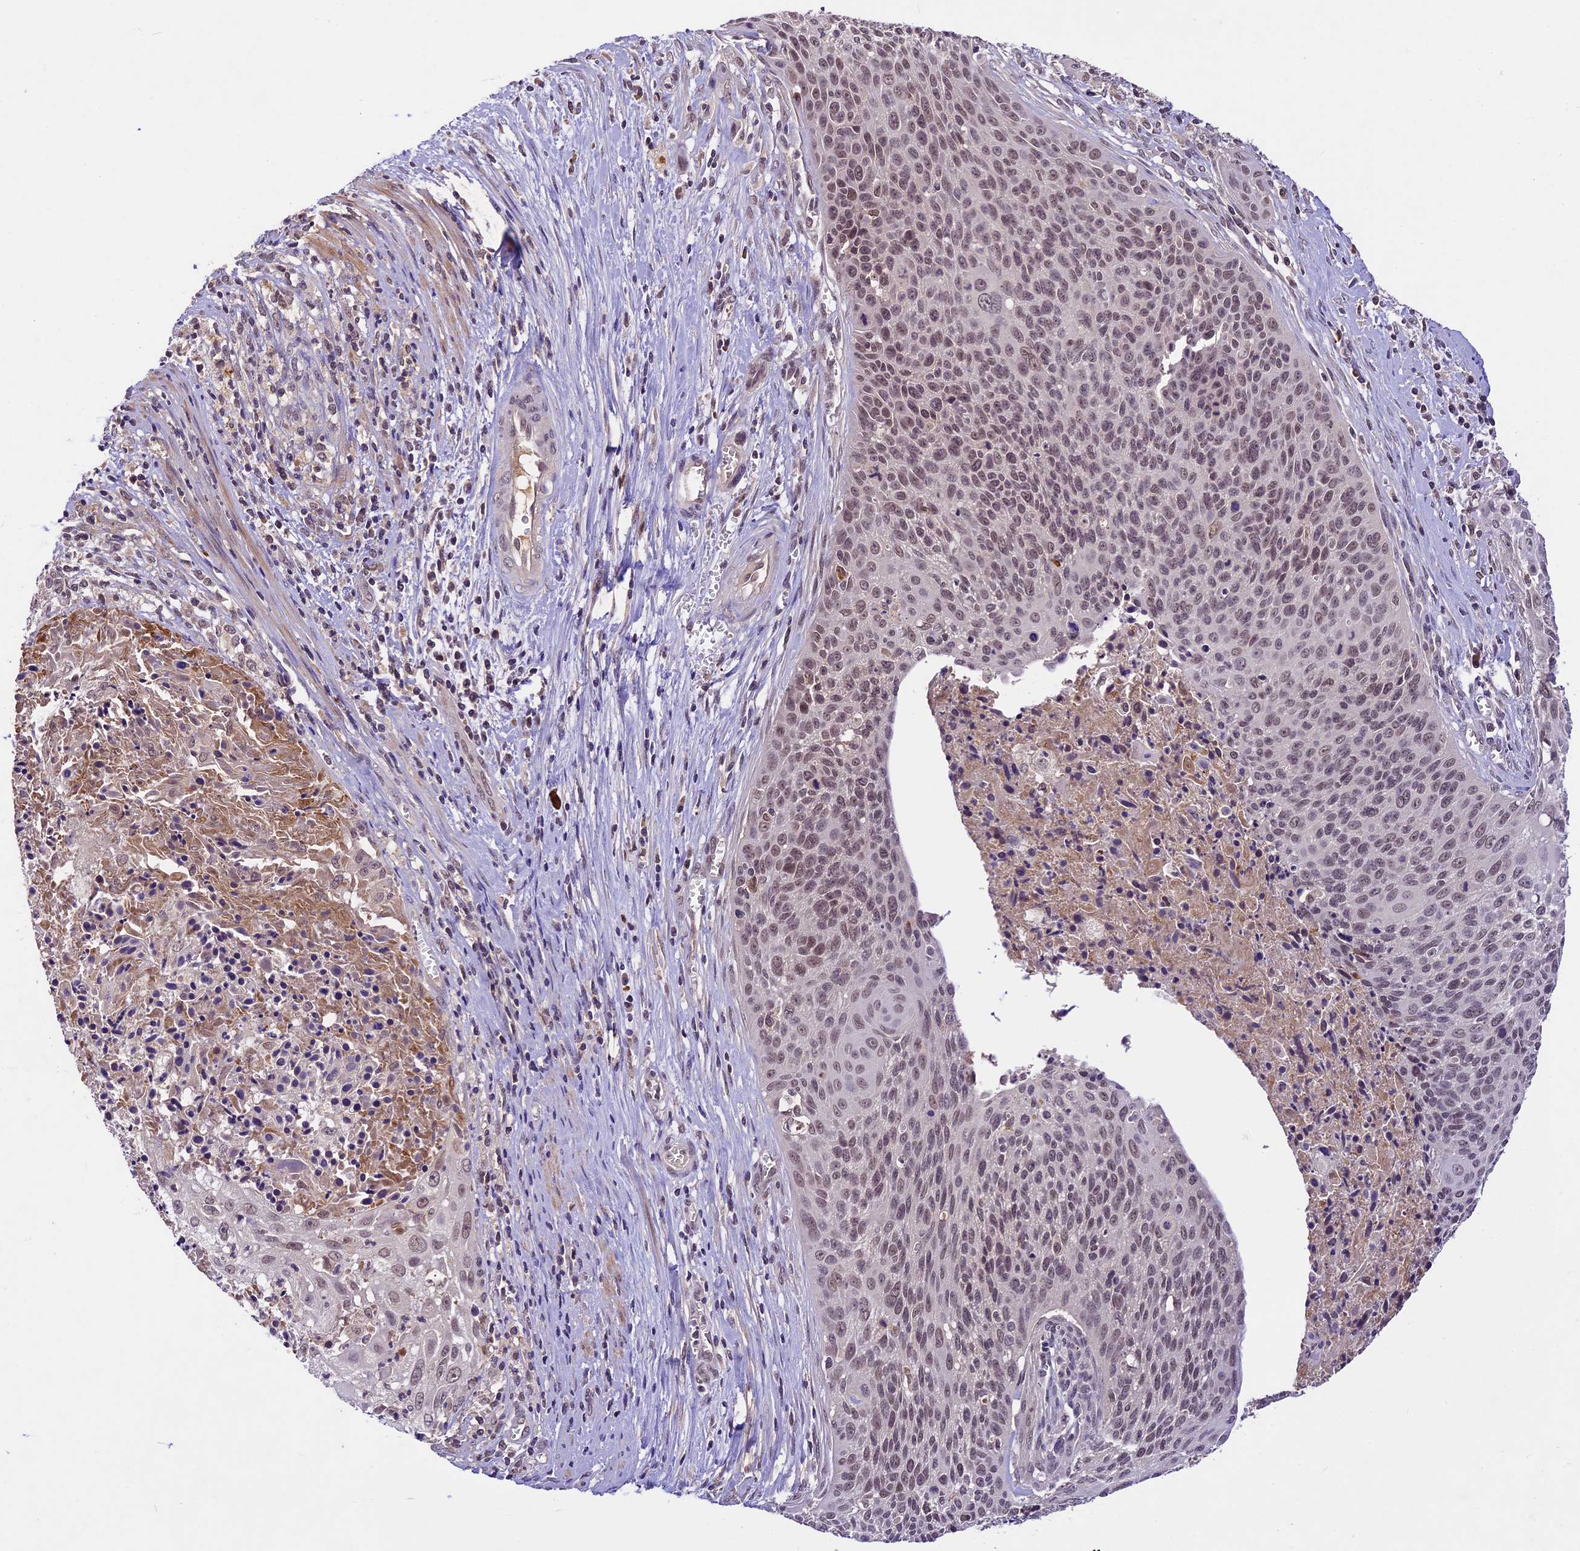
{"staining": {"intensity": "moderate", "quantity": ">75%", "location": "nuclear"}, "tissue": "cervical cancer", "cell_type": "Tumor cells", "image_type": "cancer", "snomed": [{"axis": "morphology", "description": "Squamous cell carcinoma, NOS"}, {"axis": "topography", "description": "Cervix"}], "caption": "Immunohistochemistry (IHC) of cervical cancer (squamous cell carcinoma) exhibits medium levels of moderate nuclear positivity in about >75% of tumor cells. (brown staining indicates protein expression, while blue staining denotes nuclei).", "gene": "ATP10A", "patient": {"sex": "female", "age": 55}}